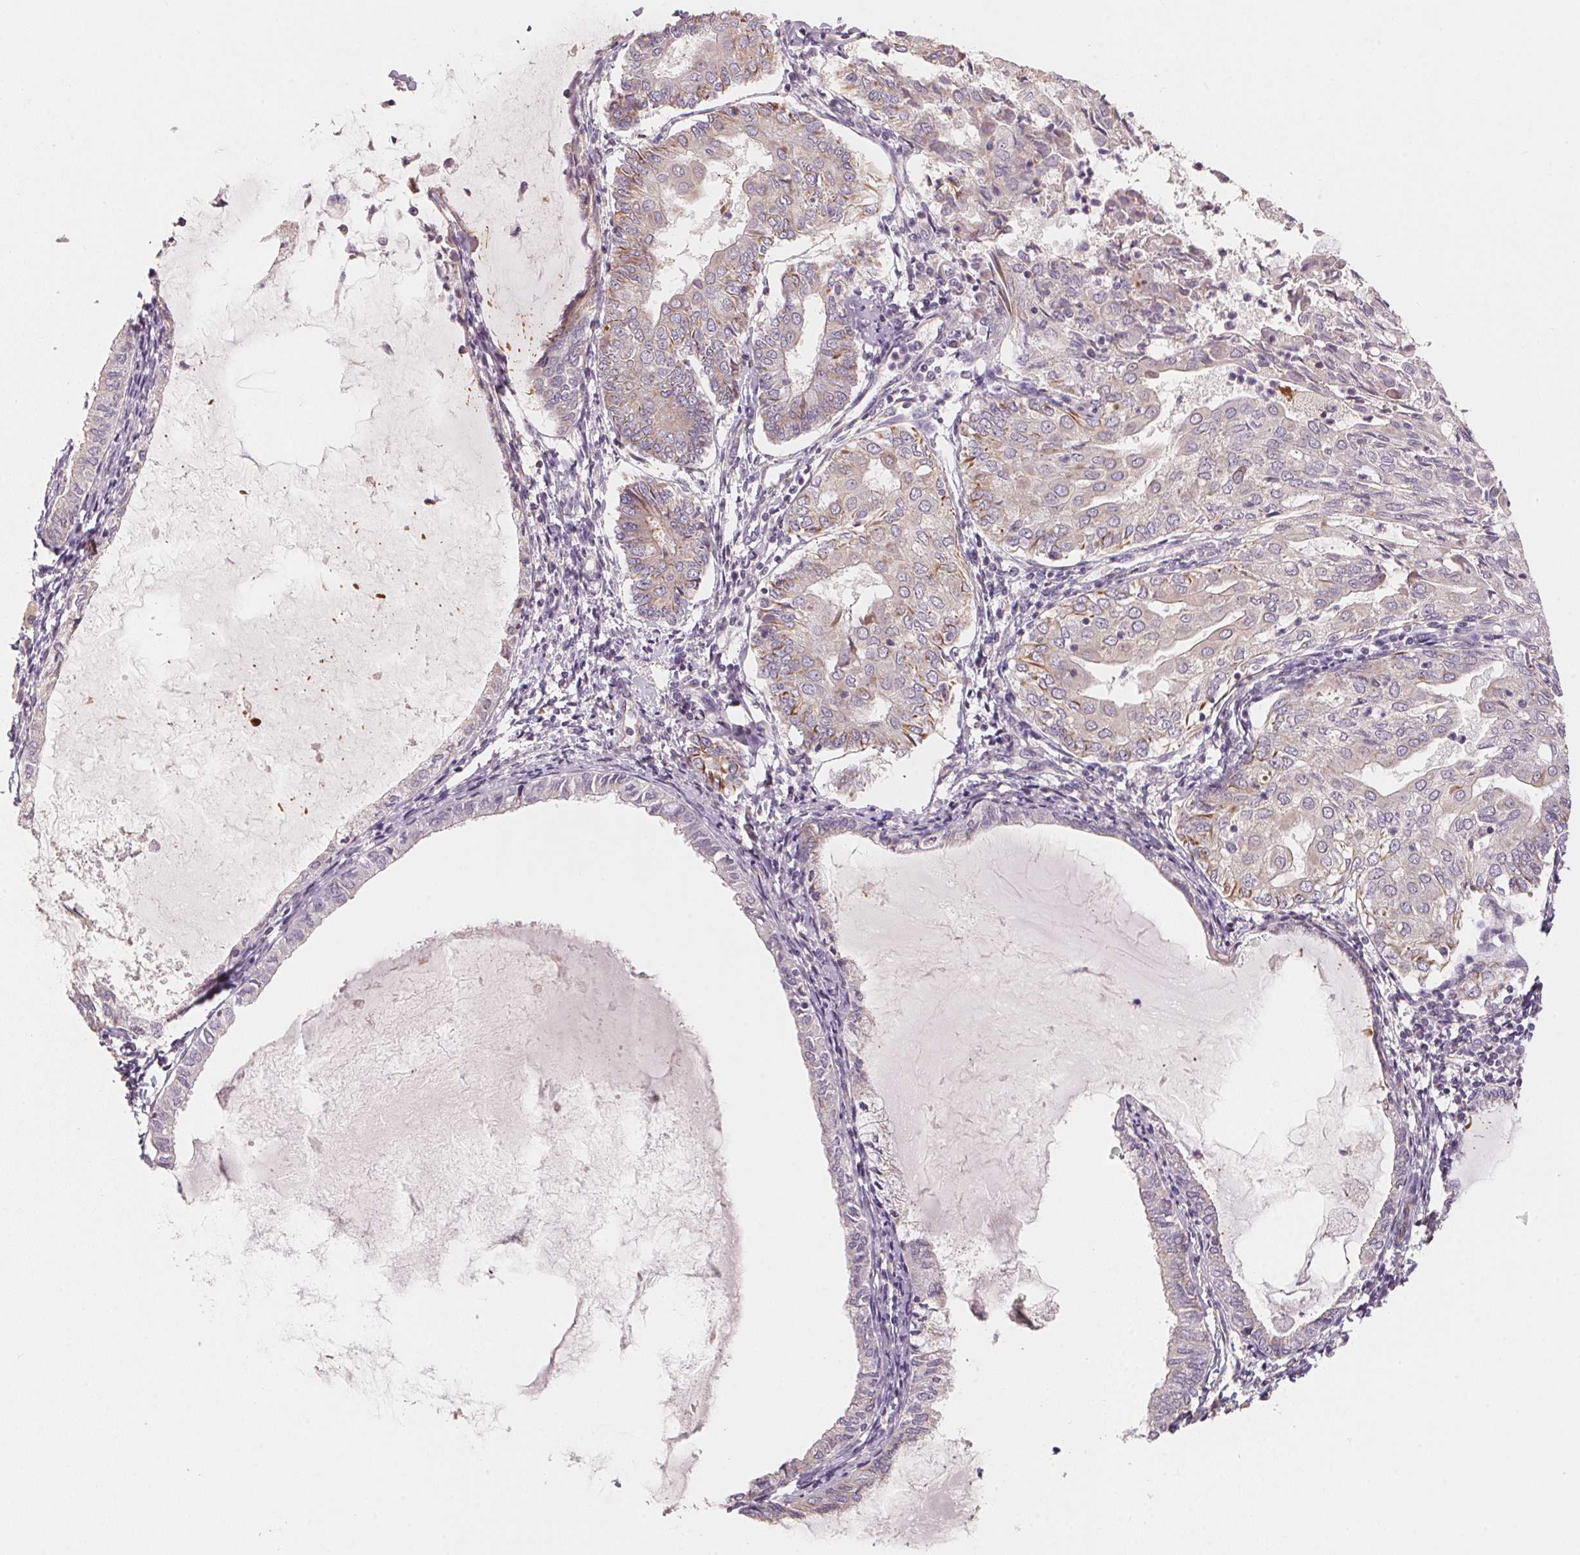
{"staining": {"intensity": "weak", "quantity": "25%-75%", "location": "cytoplasmic/membranous"}, "tissue": "endometrial cancer", "cell_type": "Tumor cells", "image_type": "cancer", "snomed": [{"axis": "morphology", "description": "Adenocarcinoma, NOS"}, {"axis": "topography", "description": "Endometrium"}], "caption": "Tumor cells demonstrate low levels of weak cytoplasmic/membranous expression in approximately 25%-75% of cells in endometrial cancer (adenocarcinoma).", "gene": "TSPAN12", "patient": {"sex": "female", "age": 68}}